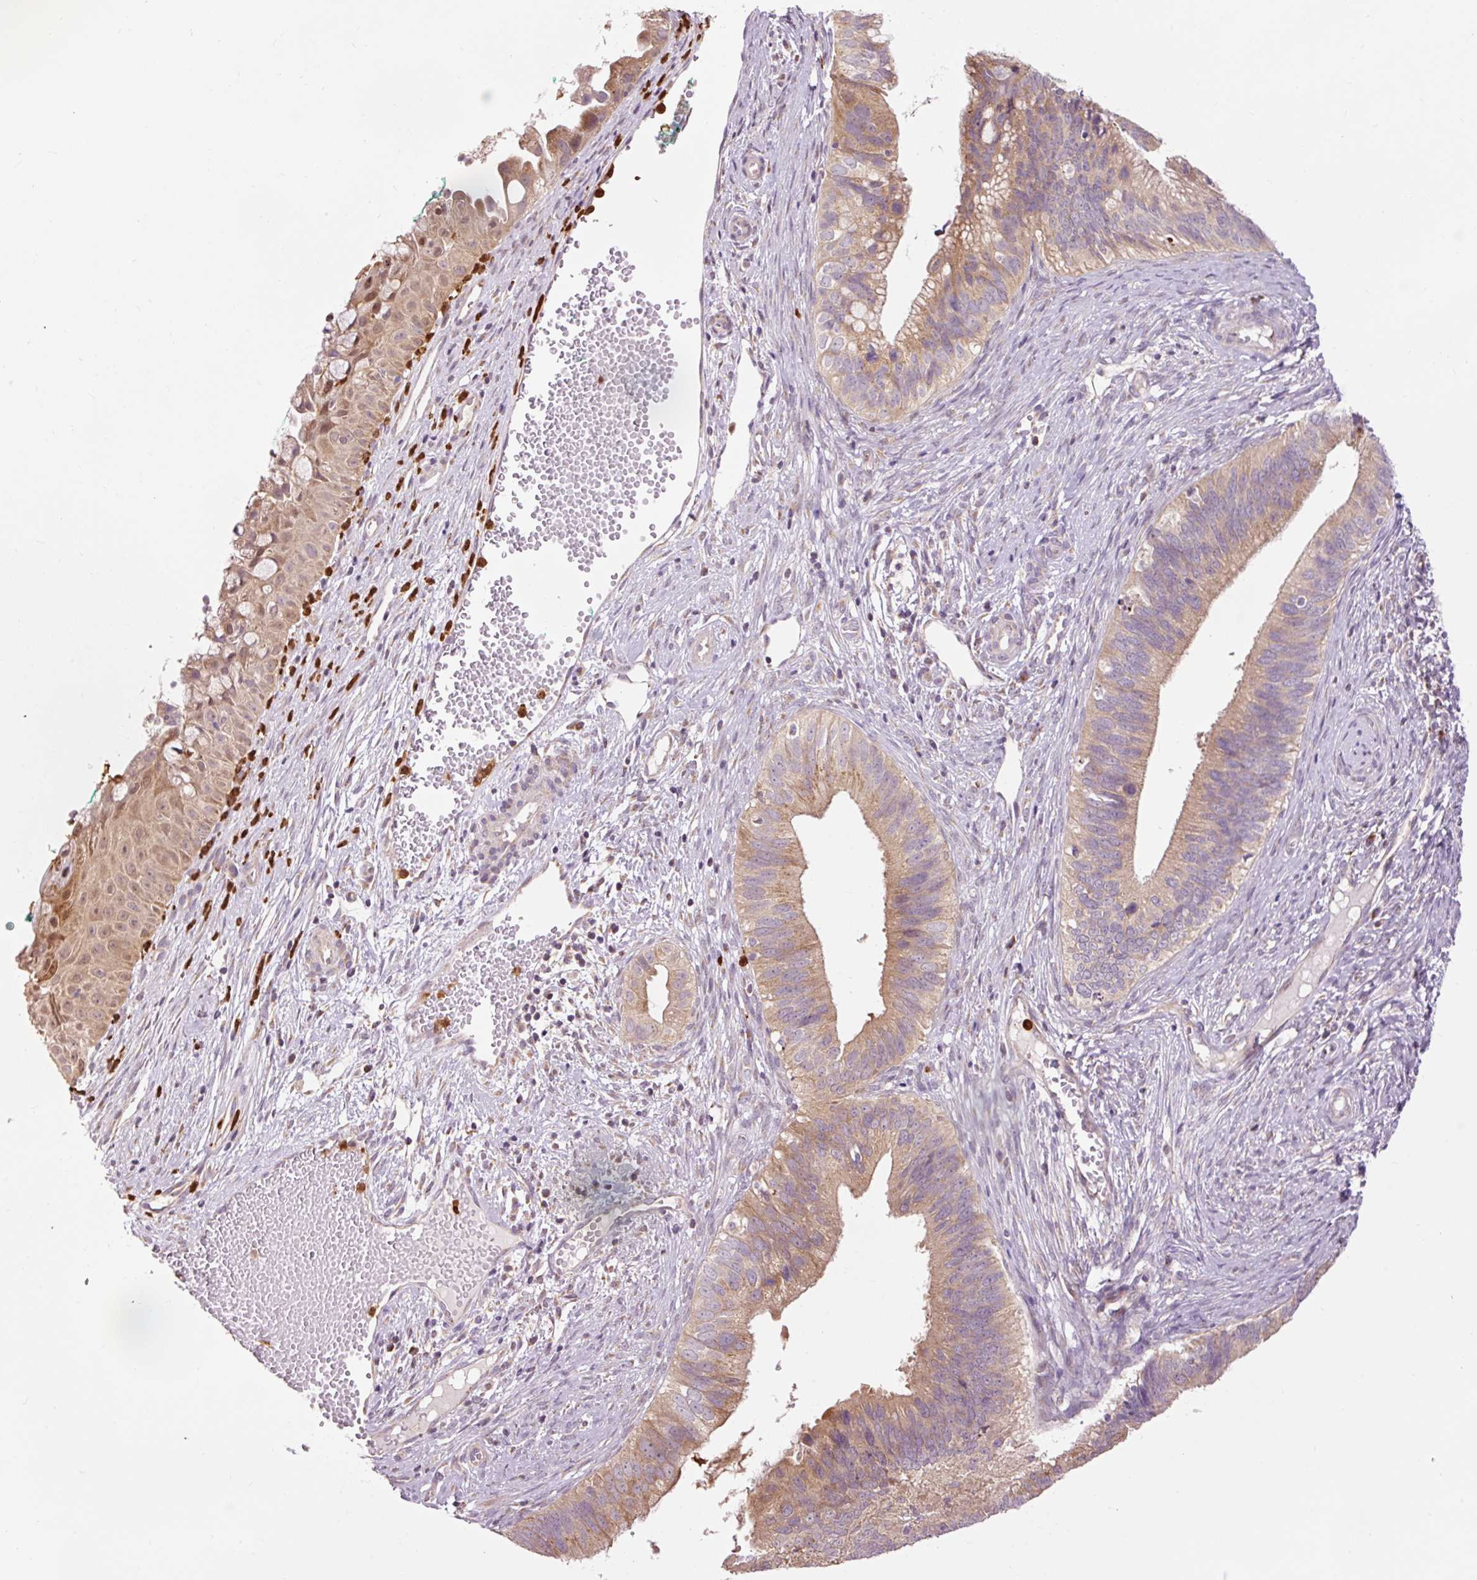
{"staining": {"intensity": "moderate", "quantity": ">75%", "location": "cytoplasmic/membranous"}, "tissue": "cervical cancer", "cell_type": "Tumor cells", "image_type": "cancer", "snomed": [{"axis": "morphology", "description": "Adenocarcinoma, NOS"}, {"axis": "topography", "description": "Cervix"}], "caption": "Approximately >75% of tumor cells in human cervical cancer exhibit moderate cytoplasmic/membranous protein positivity as visualized by brown immunohistochemical staining.", "gene": "PRDX5", "patient": {"sex": "female", "age": 42}}